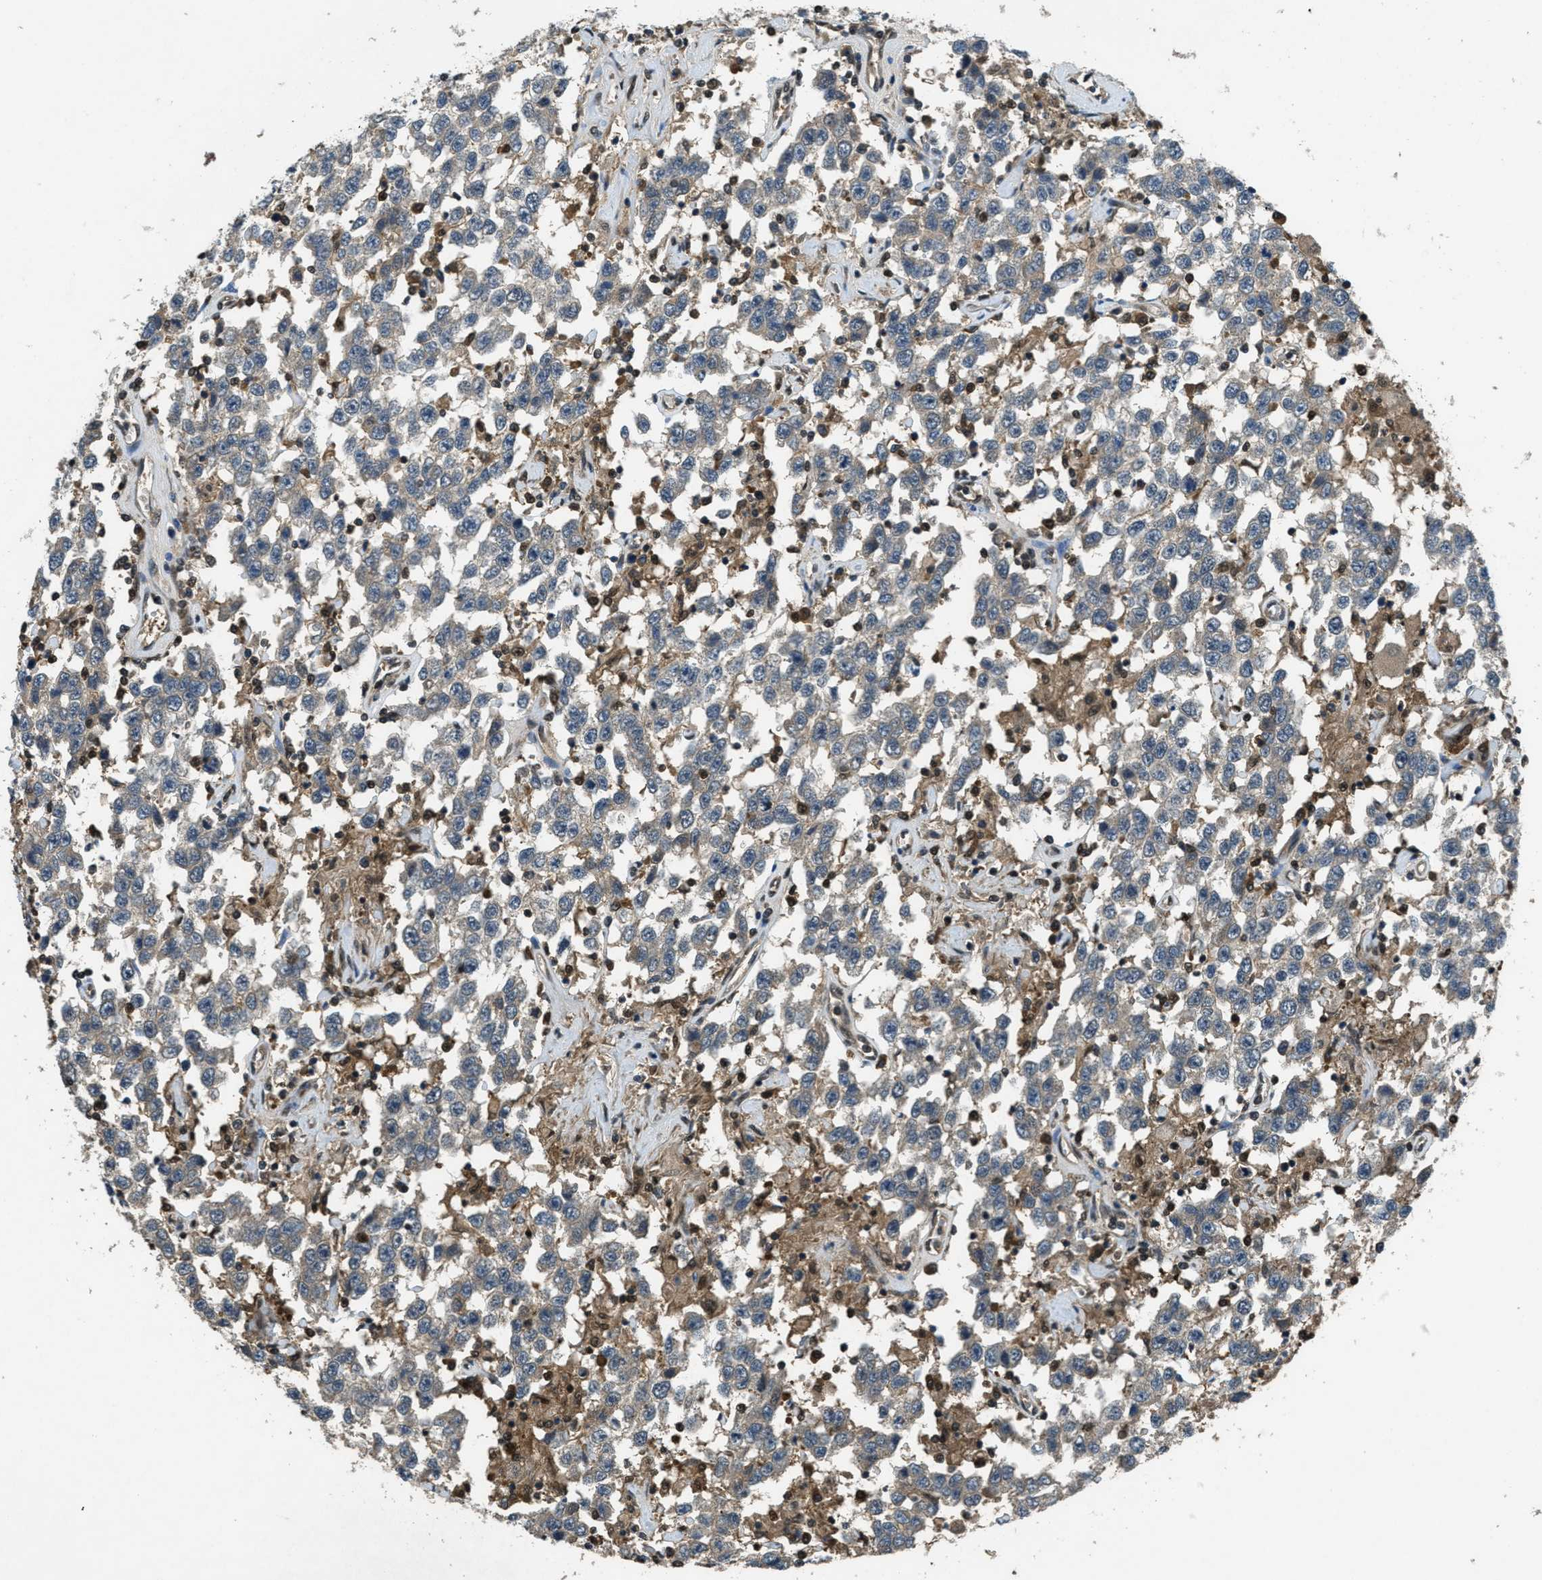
{"staining": {"intensity": "weak", "quantity": "<25%", "location": "cytoplasmic/membranous"}, "tissue": "testis cancer", "cell_type": "Tumor cells", "image_type": "cancer", "snomed": [{"axis": "morphology", "description": "Seminoma, NOS"}, {"axis": "topography", "description": "Testis"}], "caption": "An IHC histopathology image of testis cancer (seminoma) is shown. There is no staining in tumor cells of testis cancer (seminoma). Brightfield microscopy of IHC stained with DAB (brown) and hematoxylin (blue), captured at high magnification.", "gene": "DUSP6", "patient": {"sex": "male", "age": 41}}